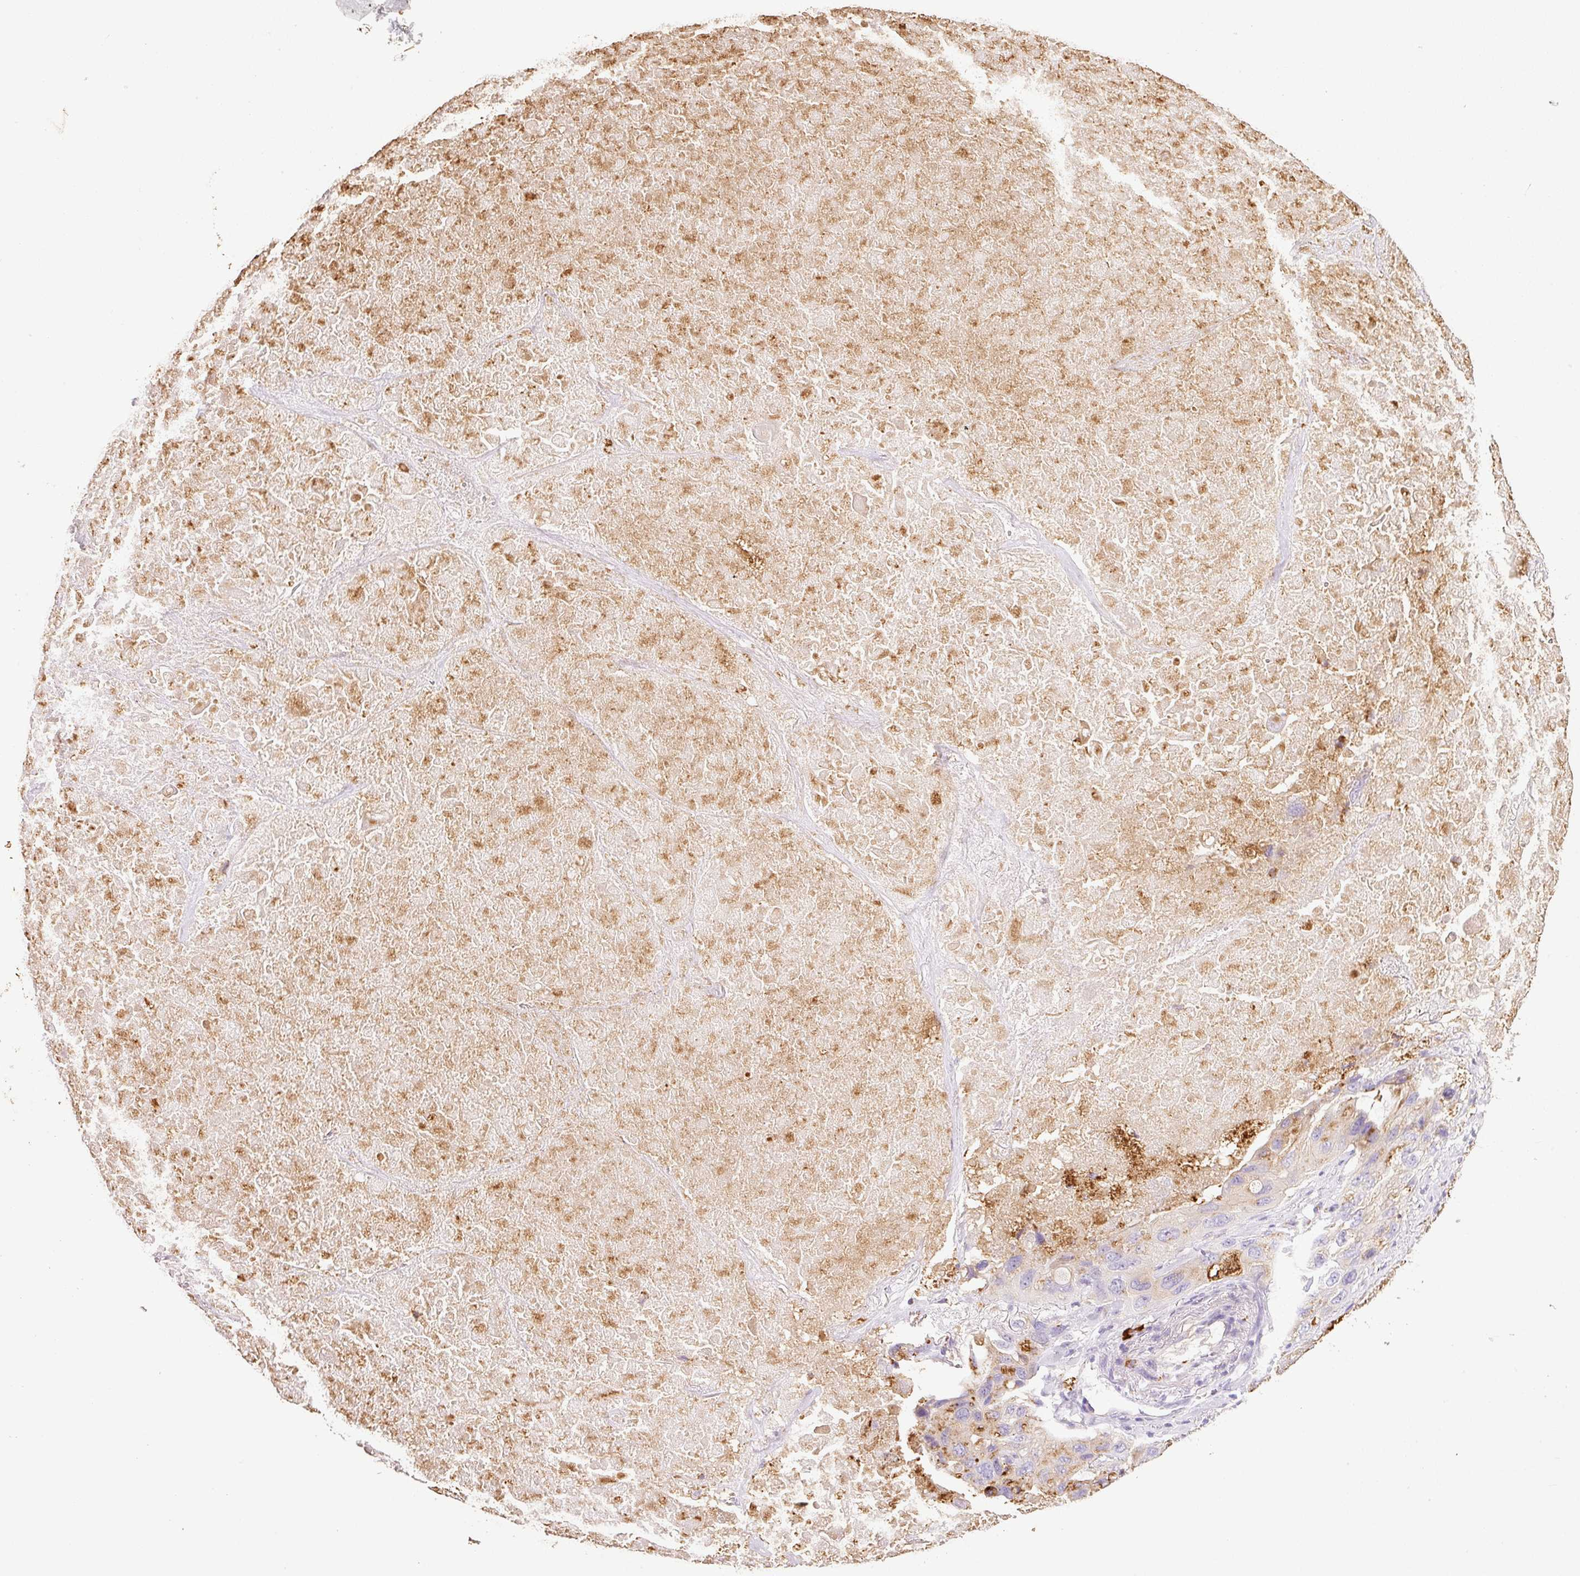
{"staining": {"intensity": "weak", "quantity": "25%-75%", "location": "cytoplasmic/membranous"}, "tissue": "lung cancer", "cell_type": "Tumor cells", "image_type": "cancer", "snomed": [{"axis": "morphology", "description": "Squamous cell carcinoma, NOS"}, {"axis": "topography", "description": "Lung"}], "caption": "A histopathology image of lung cancer stained for a protein displays weak cytoplasmic/membranous brown staining in tumor cells. The protein of interest is shown in brown color, while the nuclei are stained blue.", "gene": "TMC8", "patient": {"sex": "female", "age": 73}}